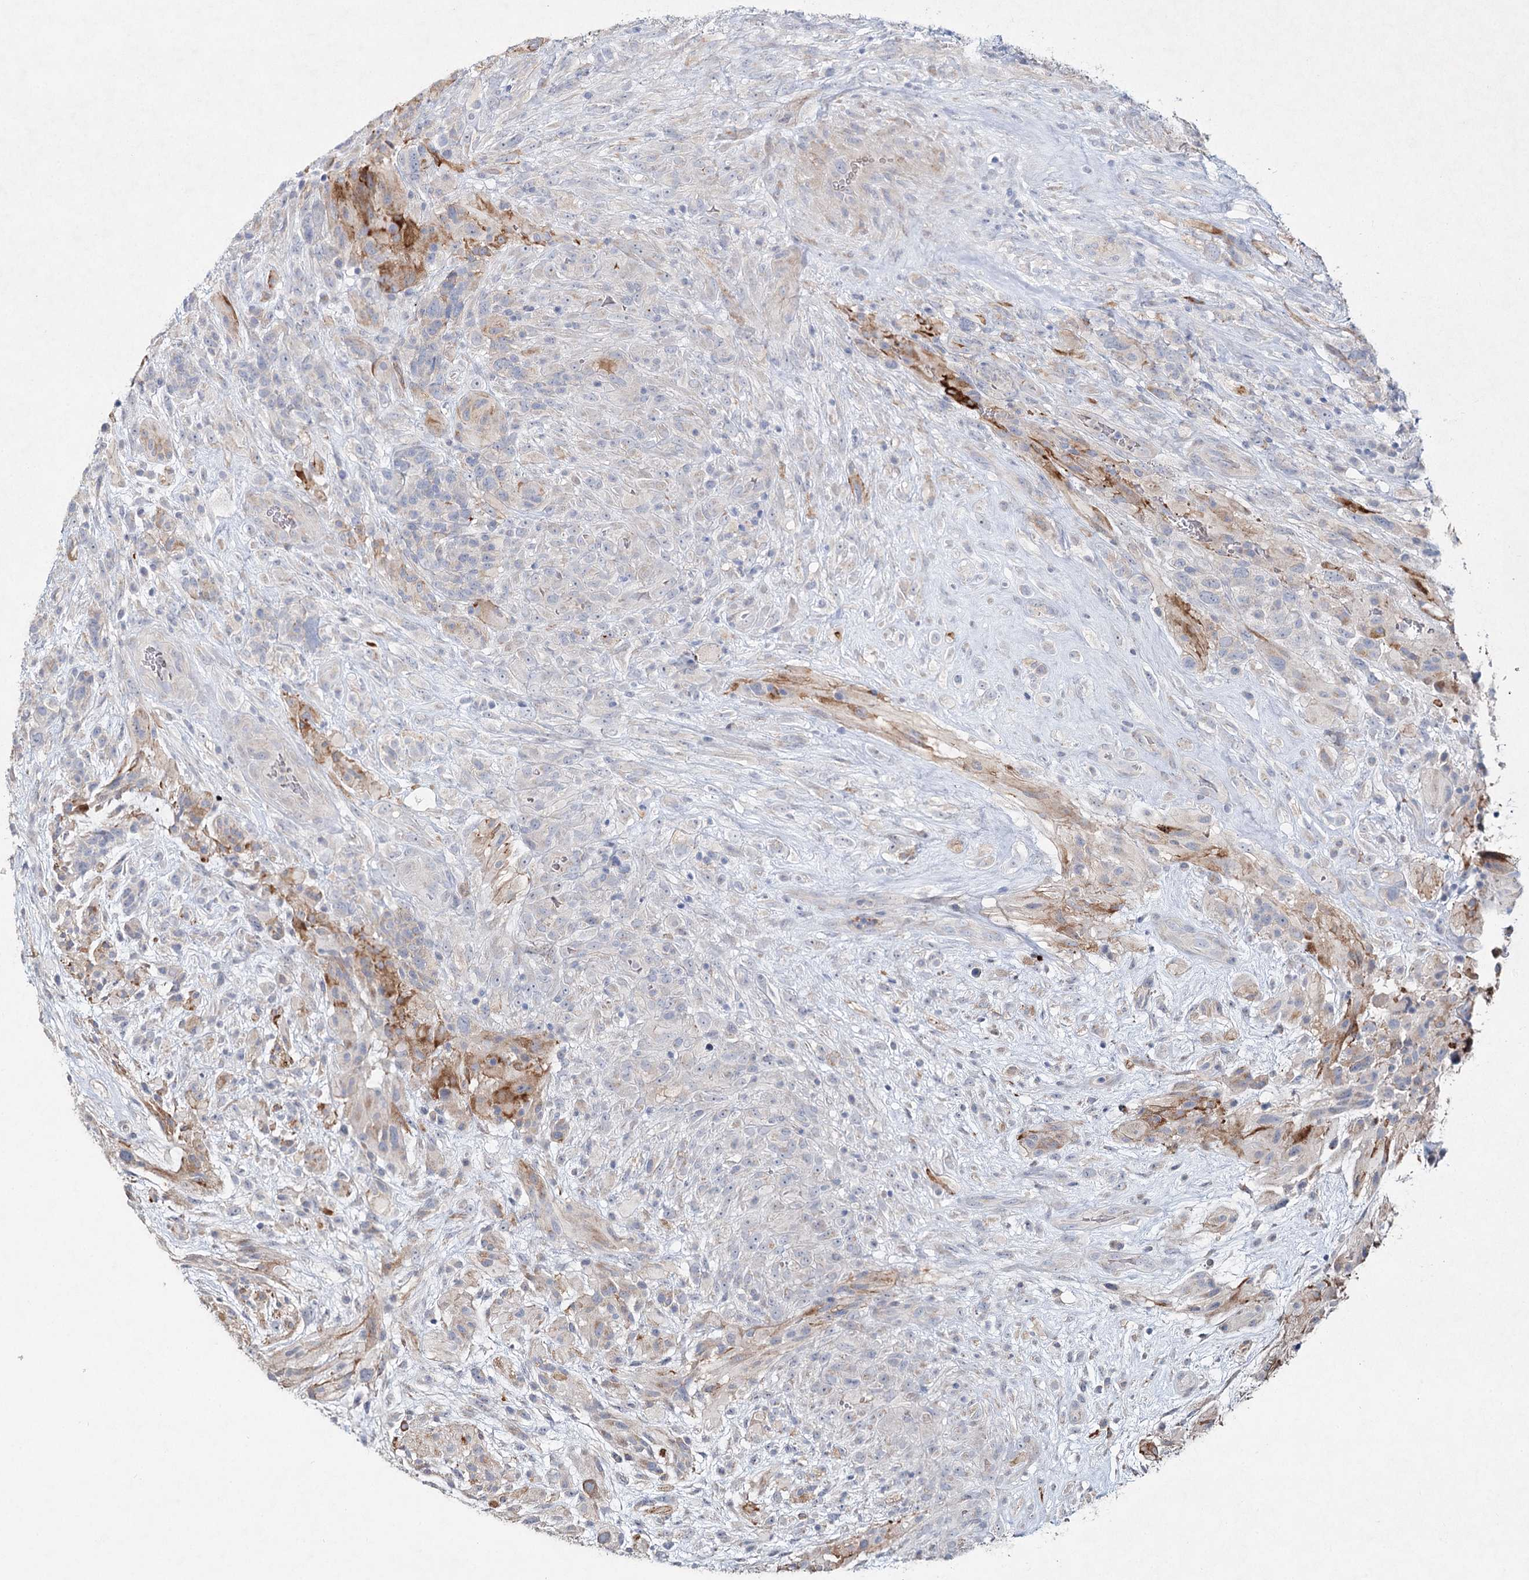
{"staining": {"intensity": "negative", "quantity": "none", "location": "none"}, "tissue": "glioma", "cell_type": "Tumor cells", "image_type": "cancer", "snomed": [{"axis": "morphology", "description": "Glioma, malignant, High grade"}, {"axis": "topography", "description": "Brain"}], "caption": "Immunohistochemical staining of human glioma reveals no significant staining in tumor cells. Brightfield microscopy of immunohistochemistry (IHC) stained with DAB (brown) and hematoxylin (blue), captured at high magnification.", "gene": "RFX6", "patient": {"sex": "male", "age": 61}}